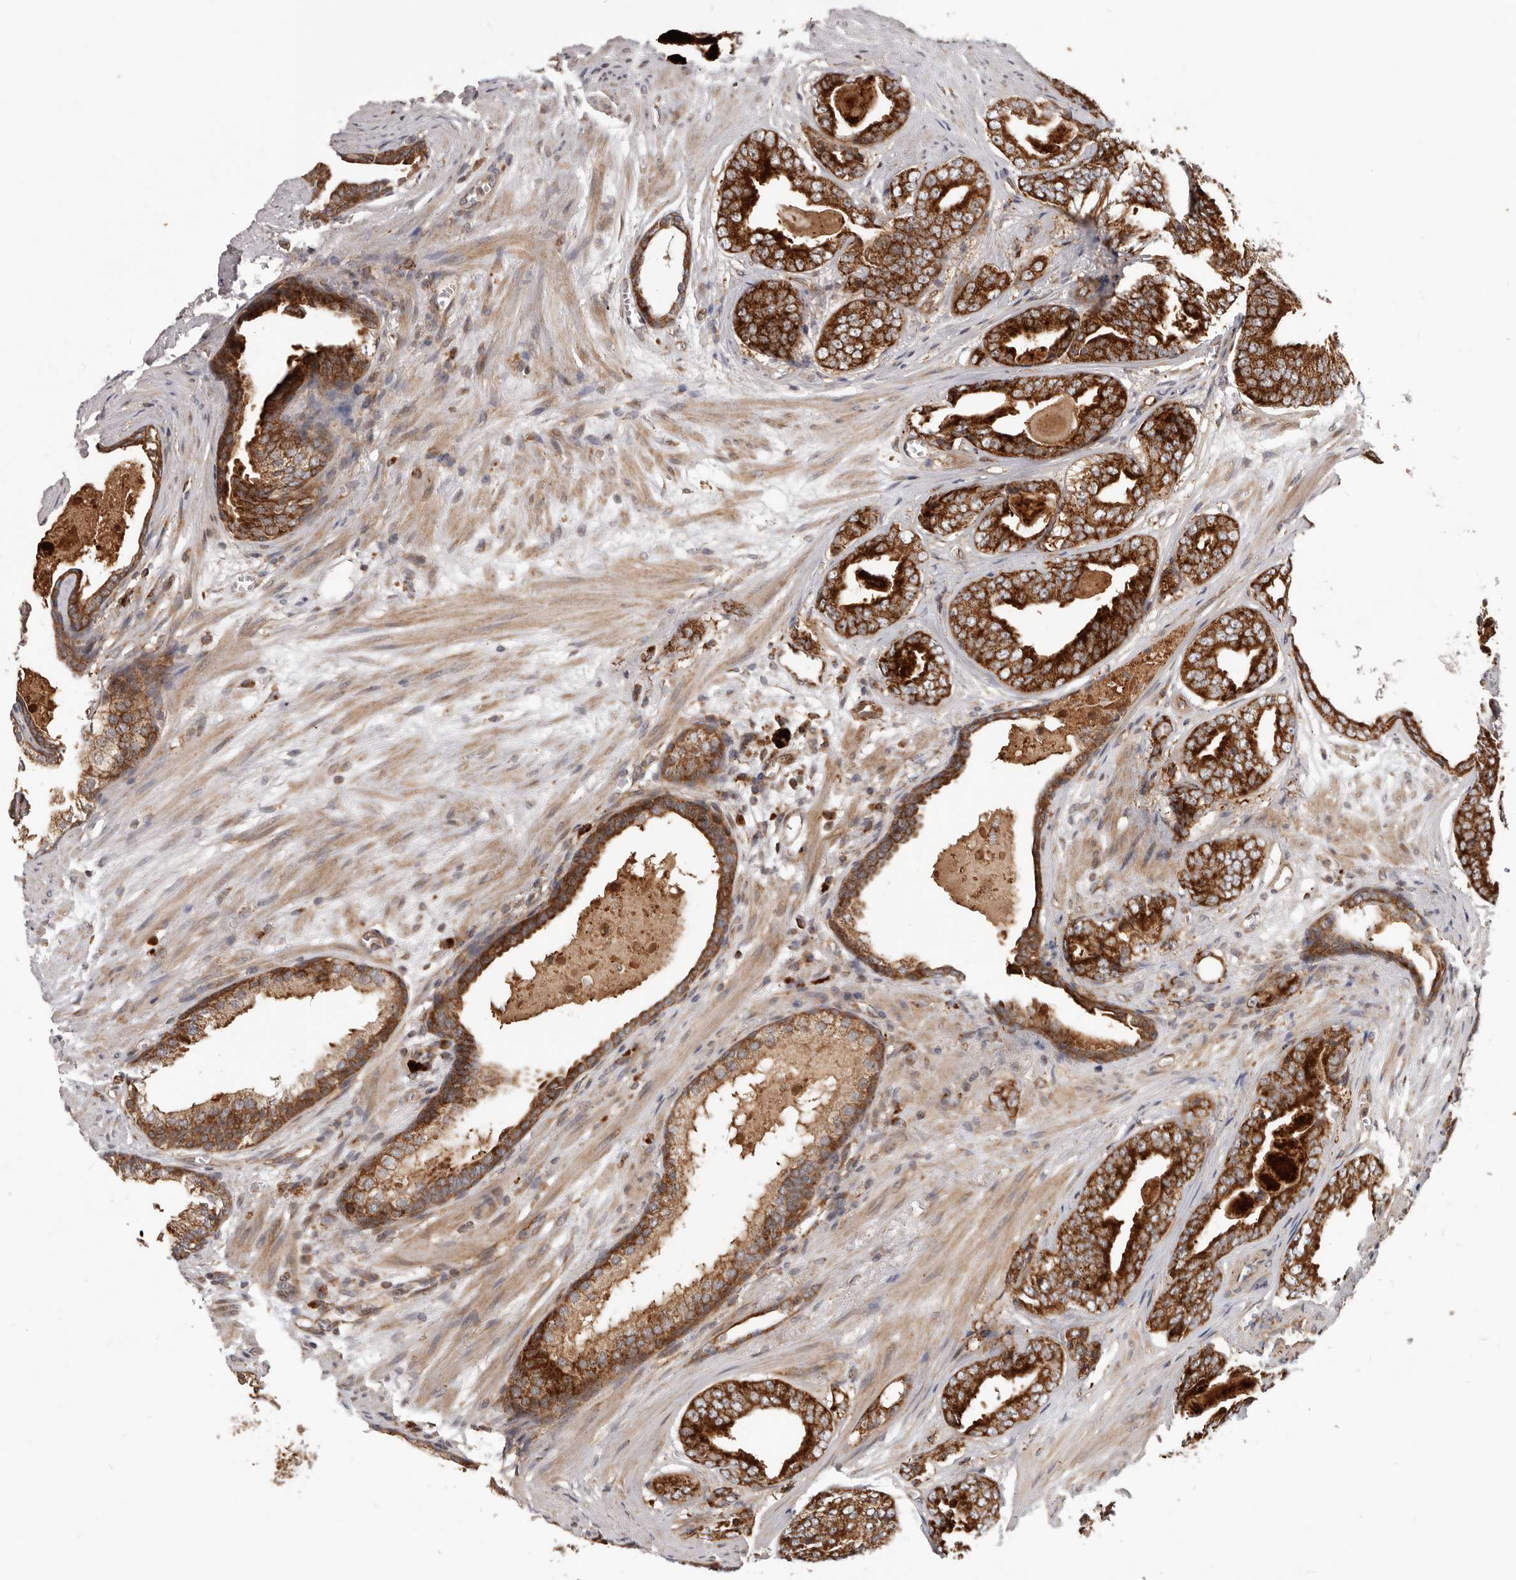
{"staining": {"intensity": "strong", "quantity": ">75%", "location": "cytoplasmic/membranous"}, "tissue": "prostate cancer", "cell_type": "Tumor cells", "image_type": "cancer", "snomed": [{"axis": "morphology", "description": "Adenocarcinoma, Medium grade"}, {"axis": "topography", "description": "Prostate"}], "caption": "Prostate medium-grade adenocarcinoma stained with immunohistochemistry (IHC) reveals strong cytoplasmic/membranous expression in approximately >75% of tumor cells. (IHC, brightfield microscopy, high magnification).", "gene": "MRPS10", "patient": {"sex": "male", "age": 79}}